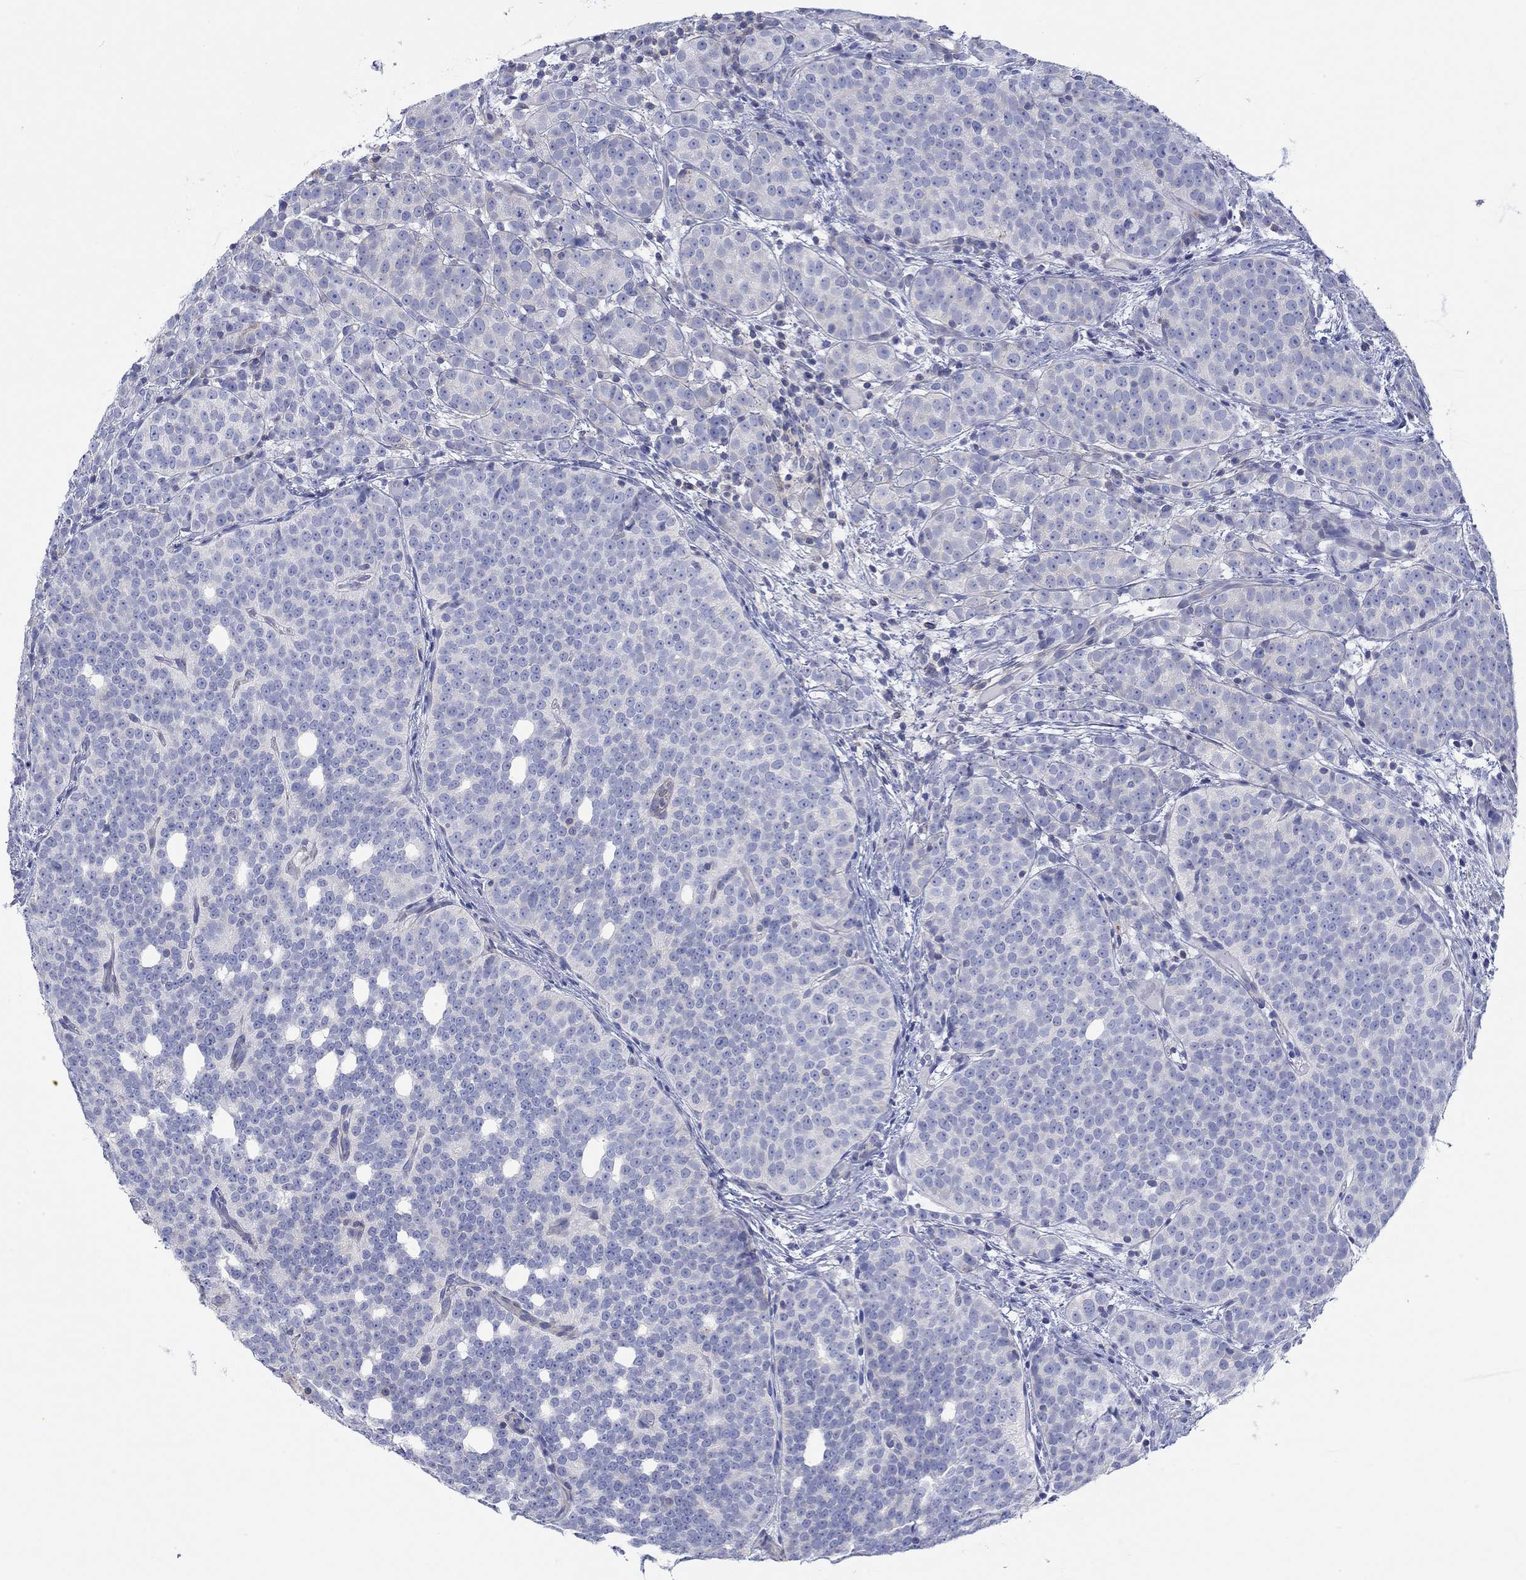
{"staining": {"intensity": "negative", "quantity": "none", "location": "none"}, "tissue": "prostate cancer", "cell_type": "Tumor cells", "image_type": "cancer", "snomed": [{"axis": "morphology", "description": "Adenocarcinoma, High grade"}, {"axis": "topography", "description": "Prostate"}], "caption": "A micrograph of adenocarcinoma (high-grade) (prostate) stained for a protein reveals no brown staining in tumor cells.", "gene": "PPIL6", "patient": {"sex": "male", "age": 53}}